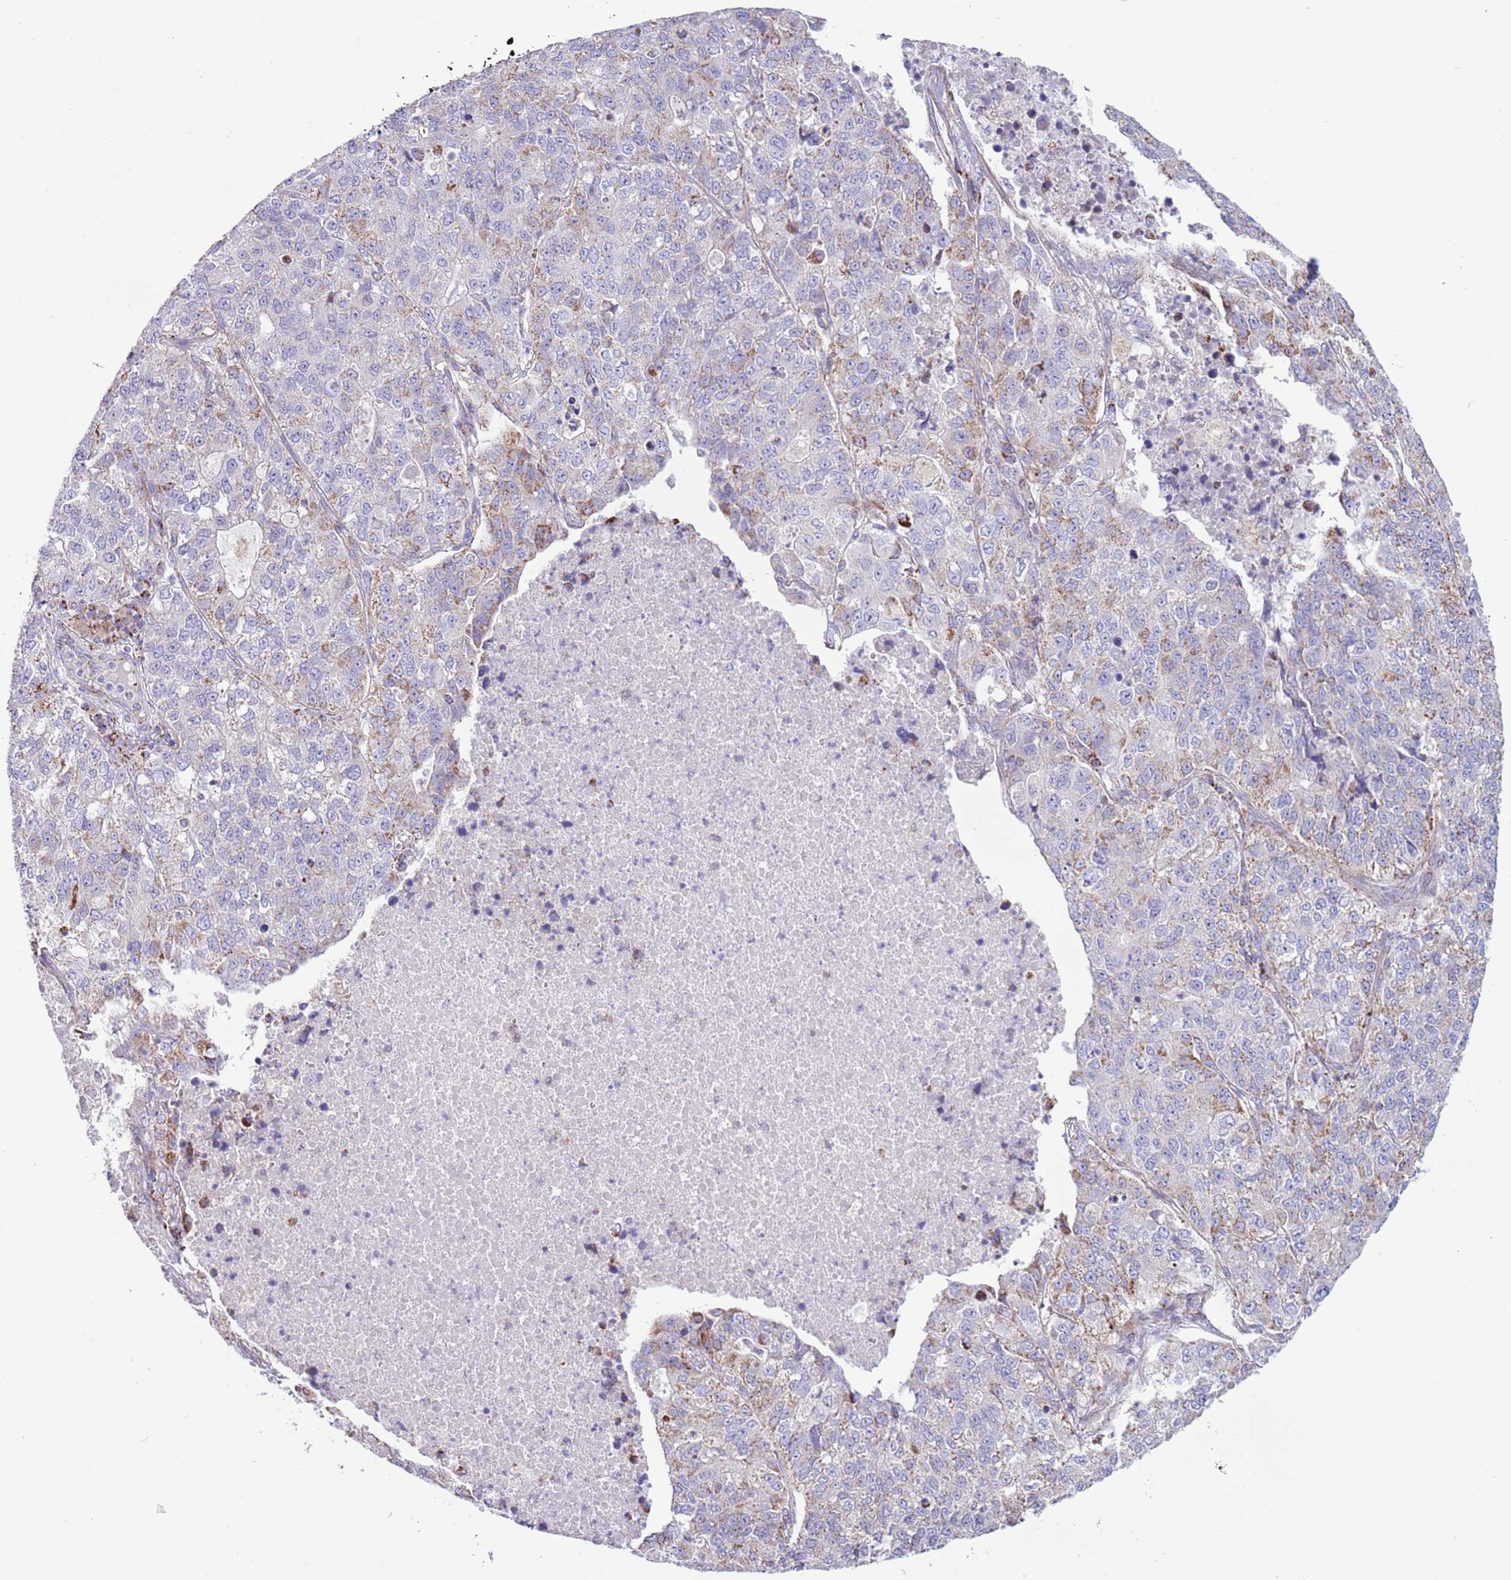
{"staining": {"intensity": "moderate", "quantity": "<25%", "location": "cytoplasmic/membranous"}, "tissue": "lung cancer", "cell_type": "Tumor cells", "image_type": "cancer", "snomed": [{"axis": "morphology", "description": "Adenocarcinoma, NOS"}, {"axis": "topography", "description": "Lung"}], "caption": "Lung cancer stained for a protein (brown) exhibits moderate cytoplasmic/membranous positive staining in about <25% of tumor cells.", "gene": "ATP6V1B1", "patient": {"sex": "male", "age": 49}}